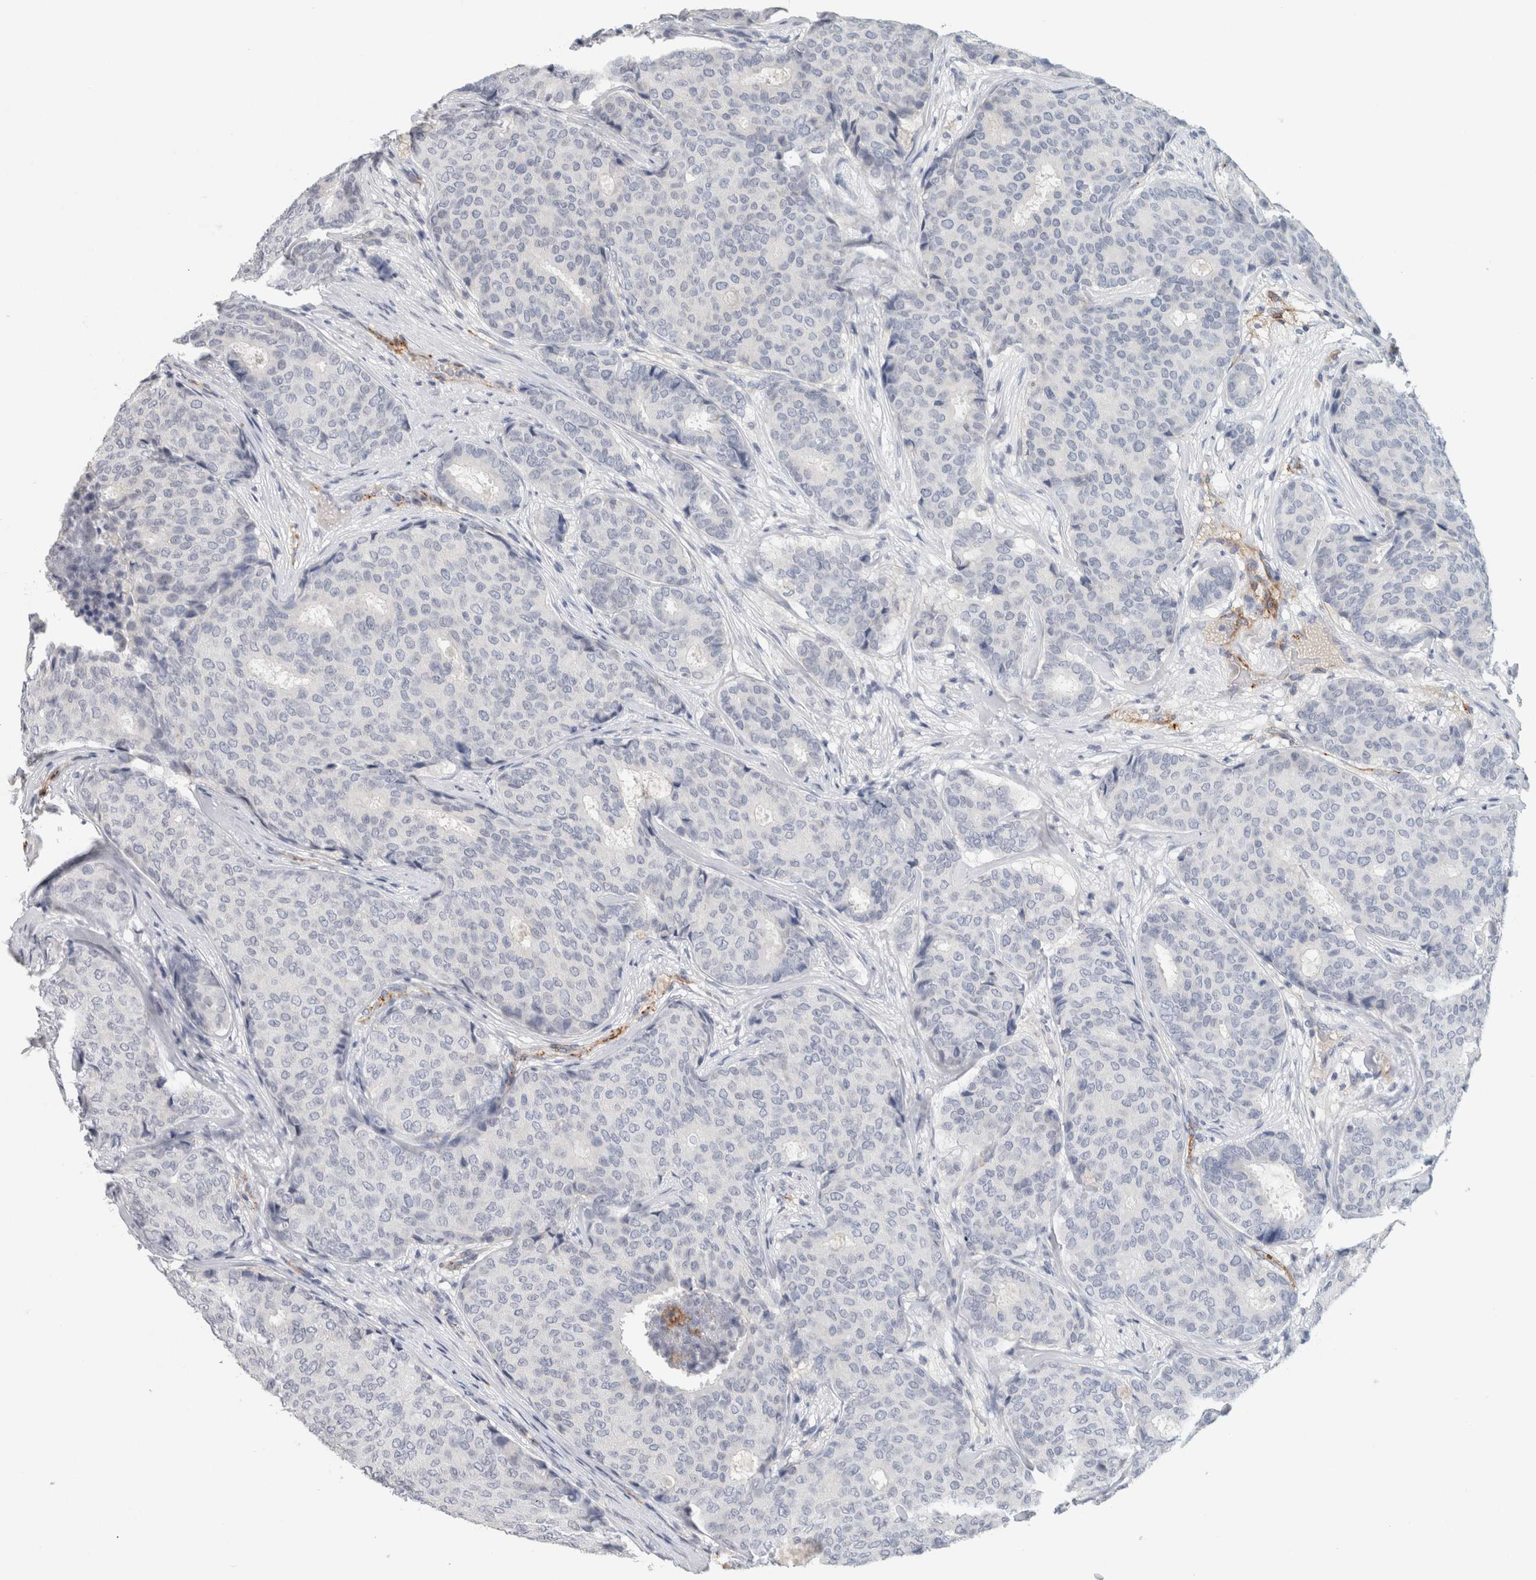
{"staining": {"intensity": "negative", "quantity": "none", "location": "none"}, "tissue": "breast cancer", "cell_type": "Tumor cells", "image_type": "cancer", "snomed": [{"axis": "morphology", "description": "Duct carcinoma"}, {"axis": "topography", "description": "Breast"}], "caption": "Photomicrograph shows no significant protein expression in tumor cells of breast cancer (invasive ductal carcinoma).", "gene": "CD36", "patient": {"sex": "female", "age": 75}}